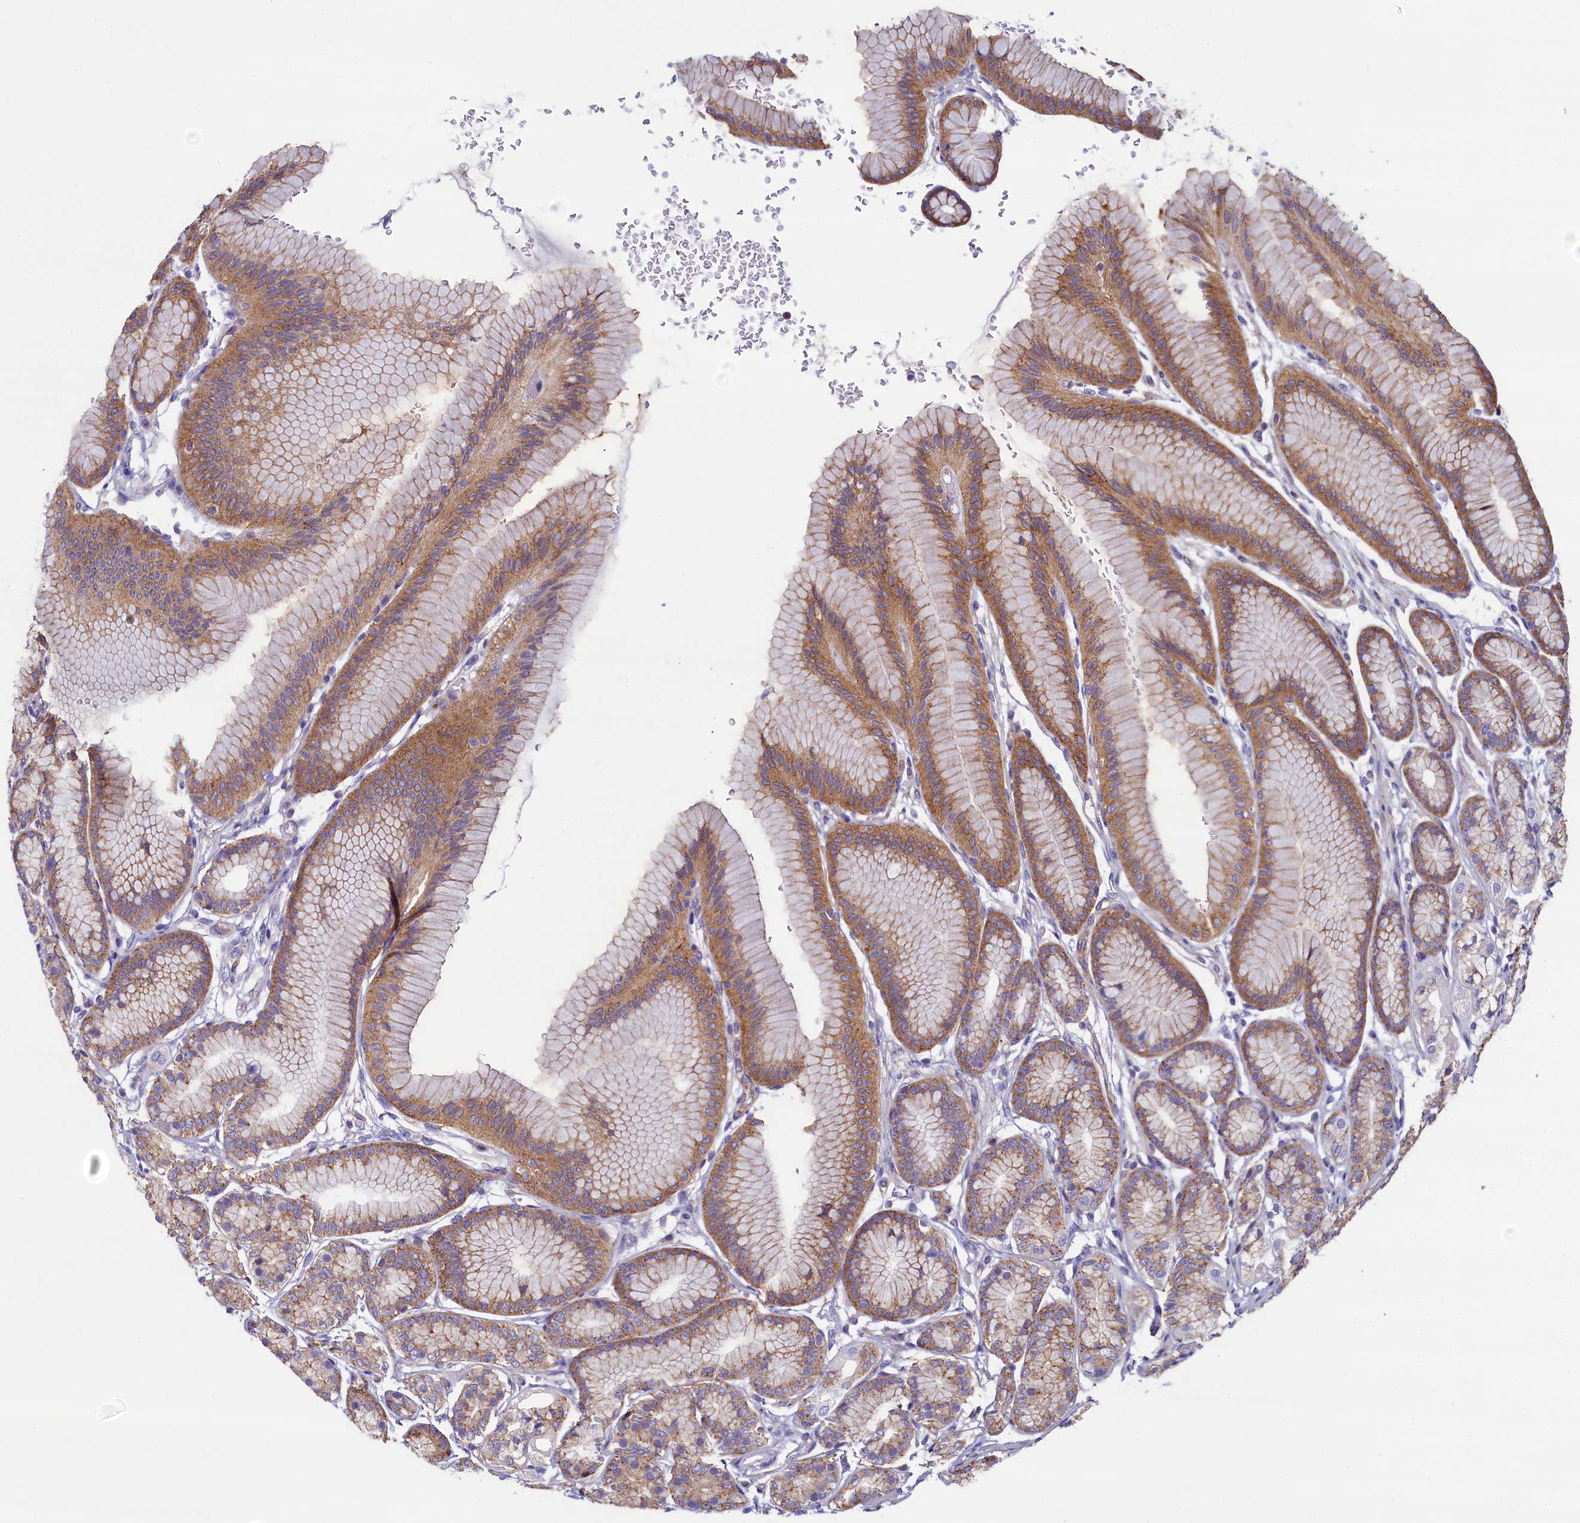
{"staining": {"intensity": "strong", "quantity": ">75%", "location": "cytoplasmic/membranous"}, "tissue": "stomach", "cell_type": "Glandular cells", "image_type": "normal", "snomed": [{"axis": "morphology", "description": "Normal tissue, NOS"}, {"axis": "morphology", "description": "Adenocarcinoma, NOS"}, {"axis": "morphology", "description": "Adenocarcinoma, High grade"}, {"axis": "topography", "description": "Stomach, upper"}, {"axis": "topography", "description": "Stomach"}], "caption": "A high amount of strong cytoplasmic/membranous expression is appreciated in about >75% of glandular cells in benign stomach.", "gene": "GPR21", "patient": {"sex": "female", "age": 65}}